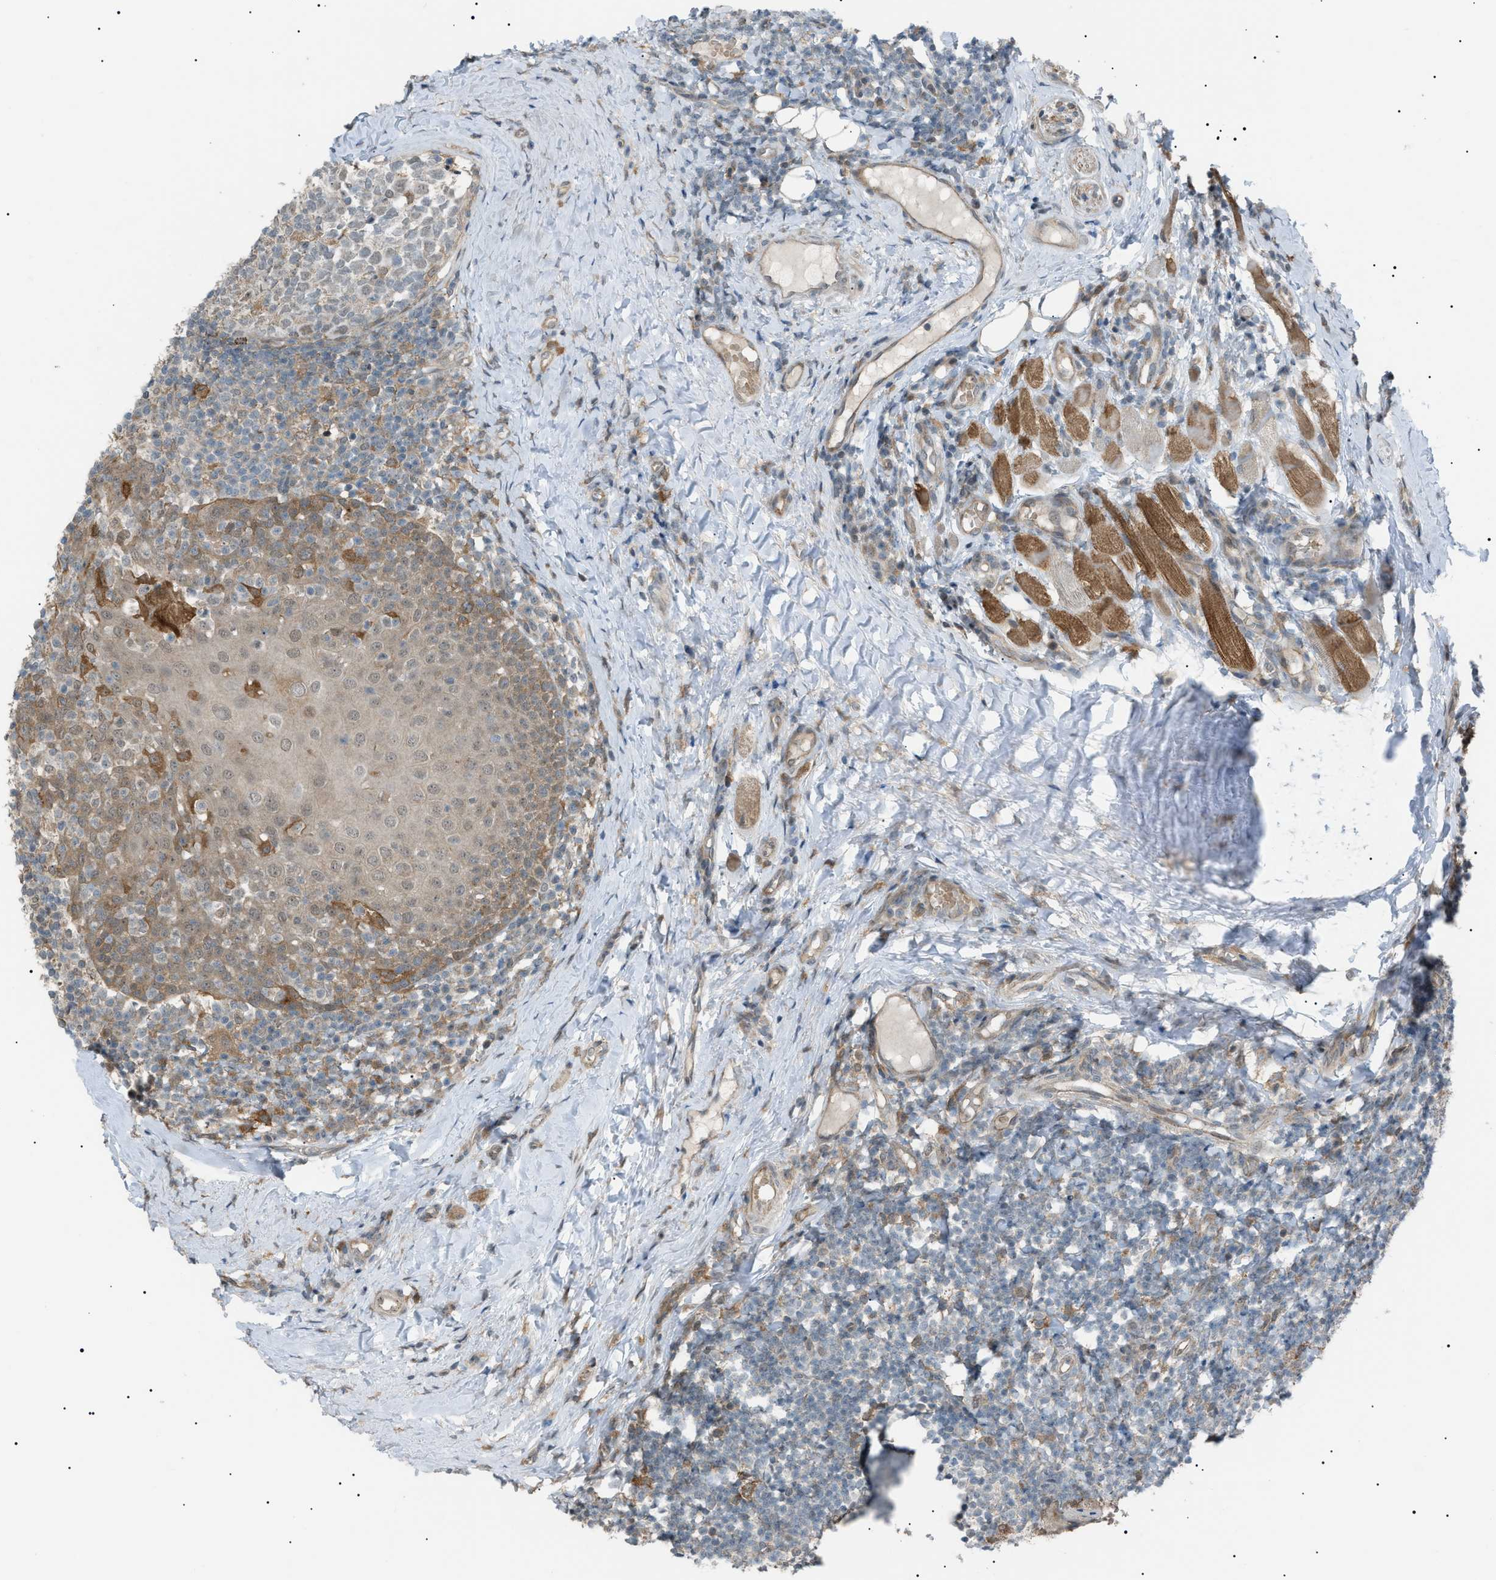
{"staining": {"intensity": "weak", "quantity": ">75%", "location": "cytoplasmic/membranous"}, "tissue": "tonsil", "cell_type": "Germinal center cells", "image_type": "normal", "snomed": [{"axis": "morphology", "description": "Normal tissue, NOS"}, {"axis": "topography", "description": "Tonsil"}], "caption": "Immunohistochemistry (IHC) of normal human tonsil demonstrates low levels of weak cytoplasmic/membranous positivity in about >75% of germinal center cells.", "gene": "LPIN2", "patient": {"sex": "female", "age": 19}}